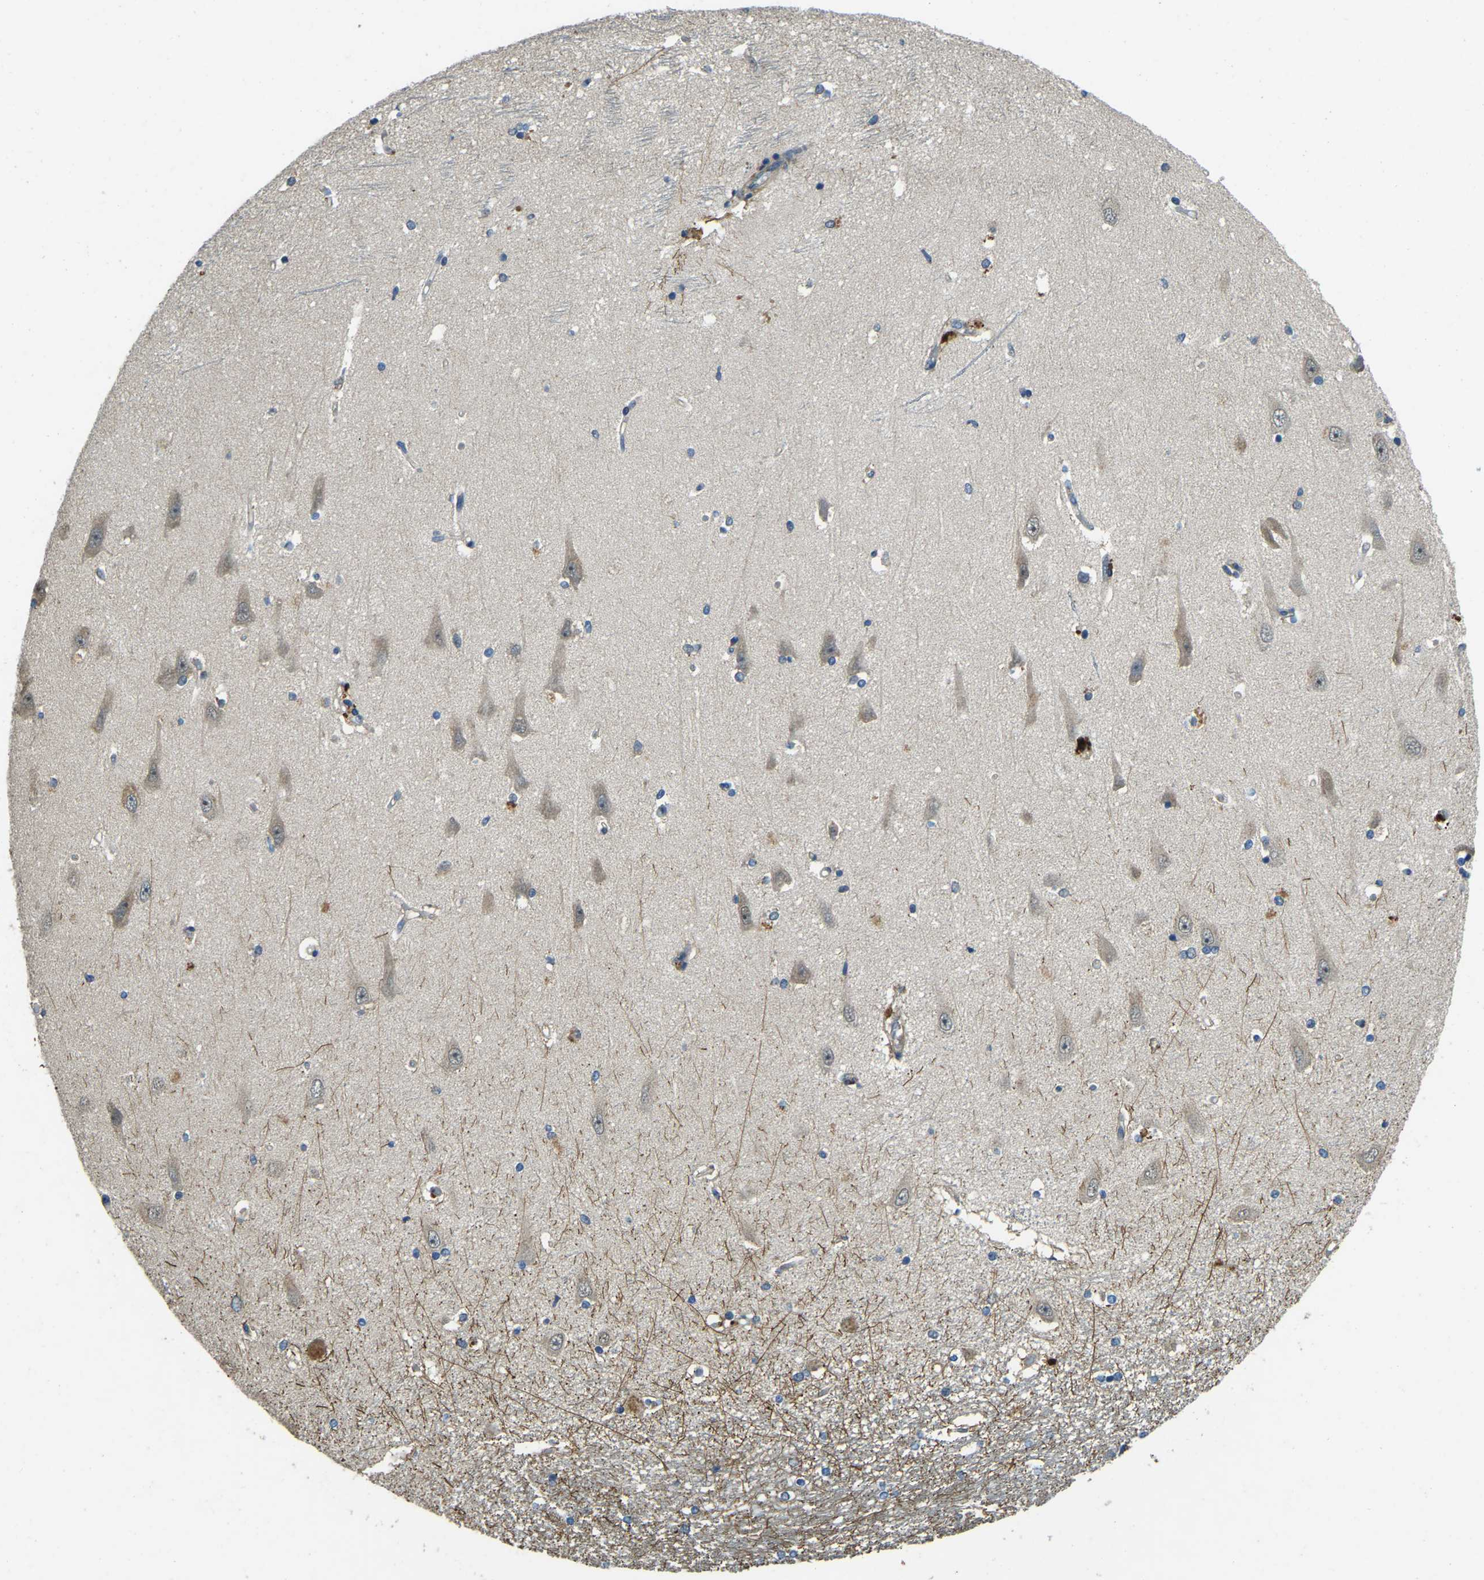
{"staining": {"intensity": "moderate", "quantity": "<25%", "location": "cytoplasmic/membranous"}, "tissue": "hippocampus", "cell_type": "Glial cells", "image_type": "normal", "snomed": [{"axis": "morphology", "description": "Normal tissue, NOS"}, {"axis": "topography", "description": "Hippocampus"}], "caption": "Hippocampus stained with immunohistochemistry (IHC) shows moderate cytoplasmic/membranous staining in about <25% of glial cells.", "gene": "ATP8B1", "patient": {"sex": "male", "age": 45}}